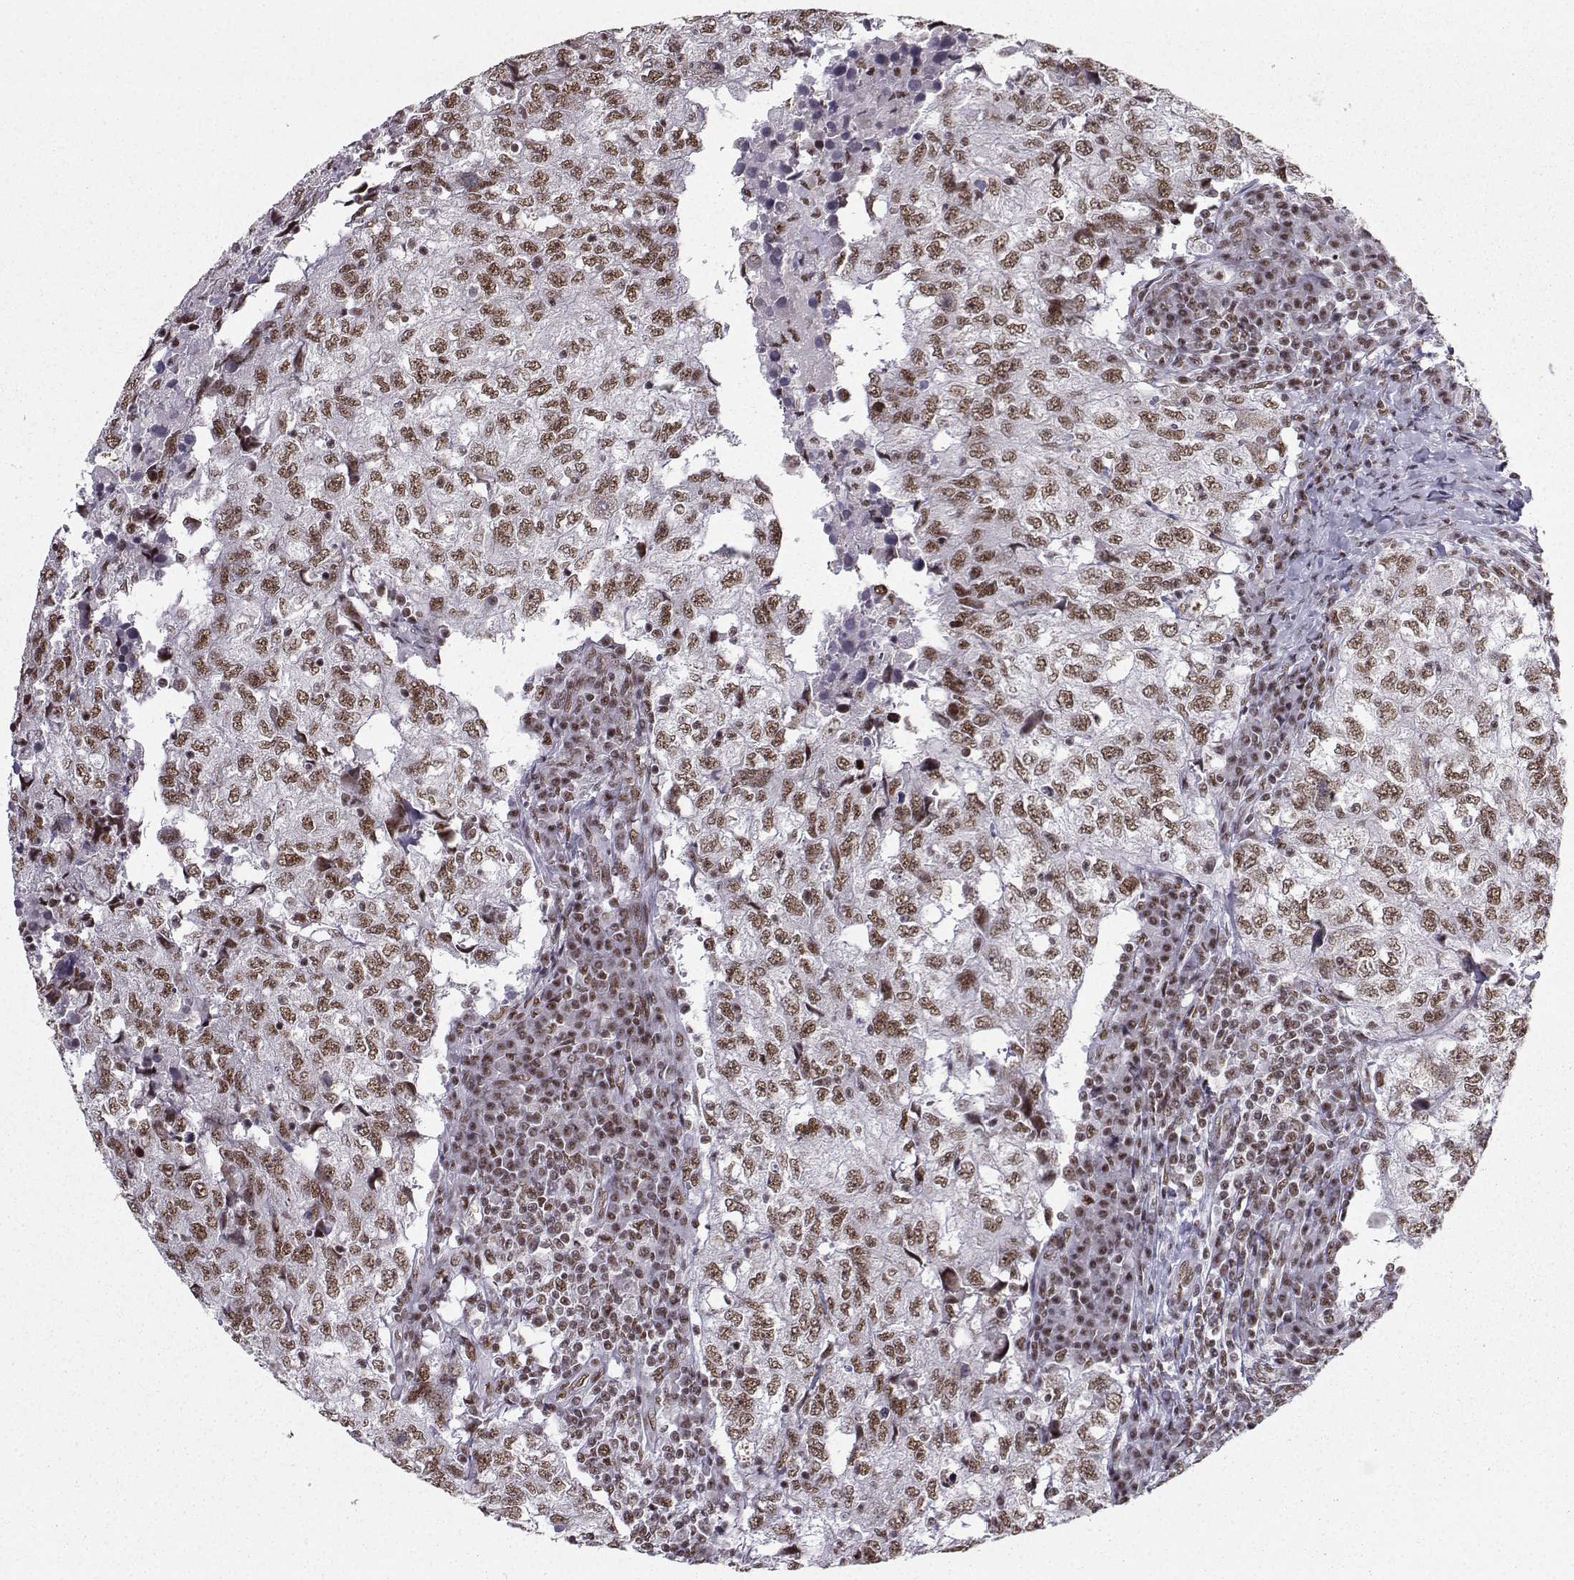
{"staining": {"intensity": "moderate", "quantity": ">75%", "location": "nuclear"}, "tissue": "breast cancer", "cell_type": "Tumor cells", "image_type": "cancer", "snomed": [{"axis": "morphology", "description": "Duct carcinoma"}, {"axis": "topography", "description": "Breast"}], "caption": "Immunohistochemical staining of human breast intraductal carcinoma exhibits medium levels of moderate nuclear expression in approximately >75% of tumor cells. (DAB IHC with brightfield microscopy, high magnification).", "gene": "SNRPB2", "patient": {"sex": "female", "age": 30}}